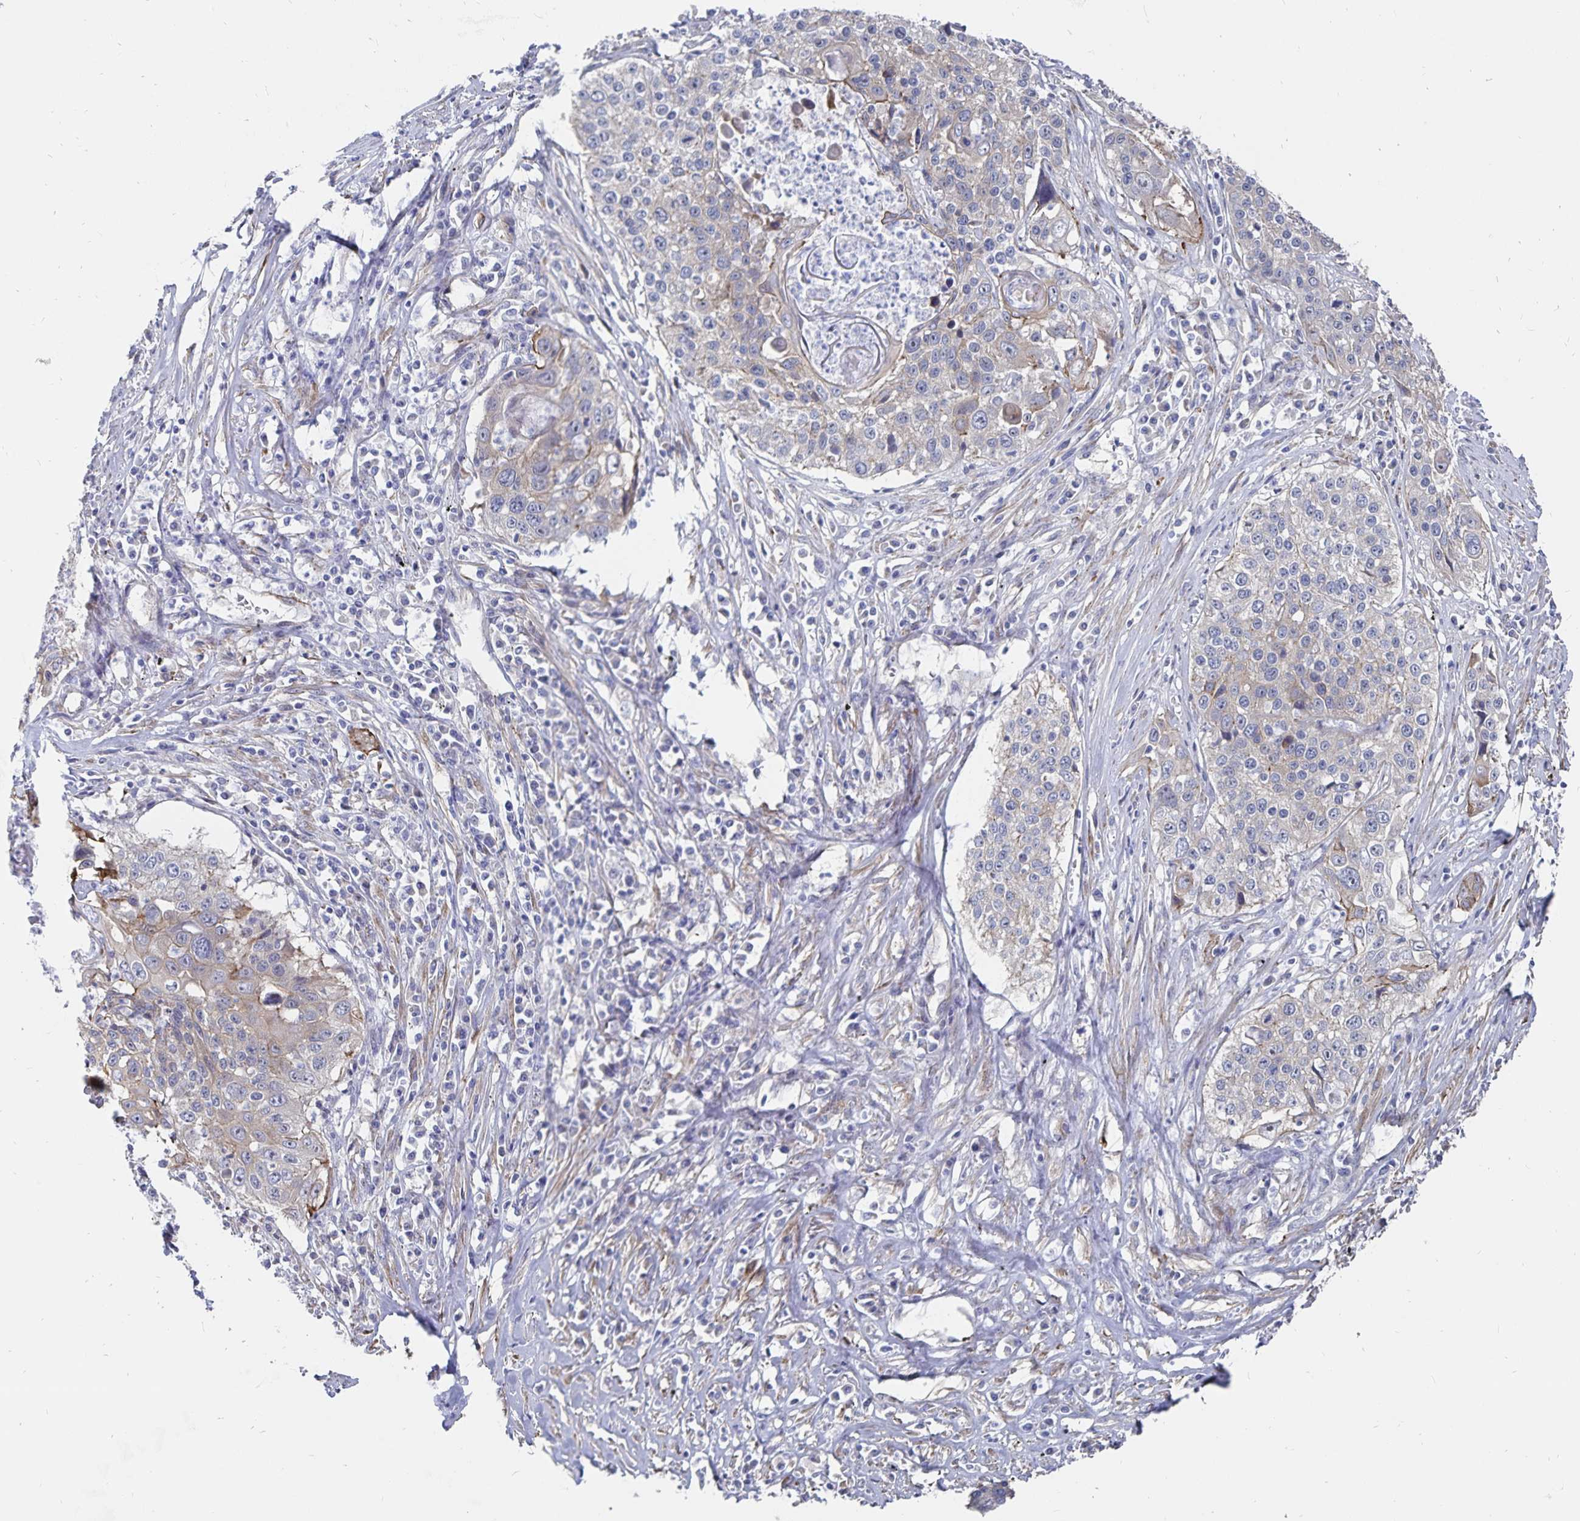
{"staining": {"intensity": "weak", "quantity": "<25%", "location": "cytoplasmic/membranous"}, "tissue": "lung cancer", "cell_type": "Tumor cells", "image_type": "cancer", "snomed": [{"axis": "morphology", "description": "Squamous cell carcinoma, NOS"}, {"axis": "morphology", "description": "Squamous cell carcinoma, metastatic, NOS"}, {"axis": "topography", "description": "Lung"}, {"axis": "topography", "description": "Pleura, NOS"}], "caption": "Image shows no protein expression in tumor cells of lung metastatic squamous cell carcinoma tissue. (Stains: DAB immunohistochemistry (IHC) with hematoxylin counter stain, Microscopy: brightfield microscopy at high magnification).", "gene": "SSTR1", "patient": {"sex": "male", "age": 72}}